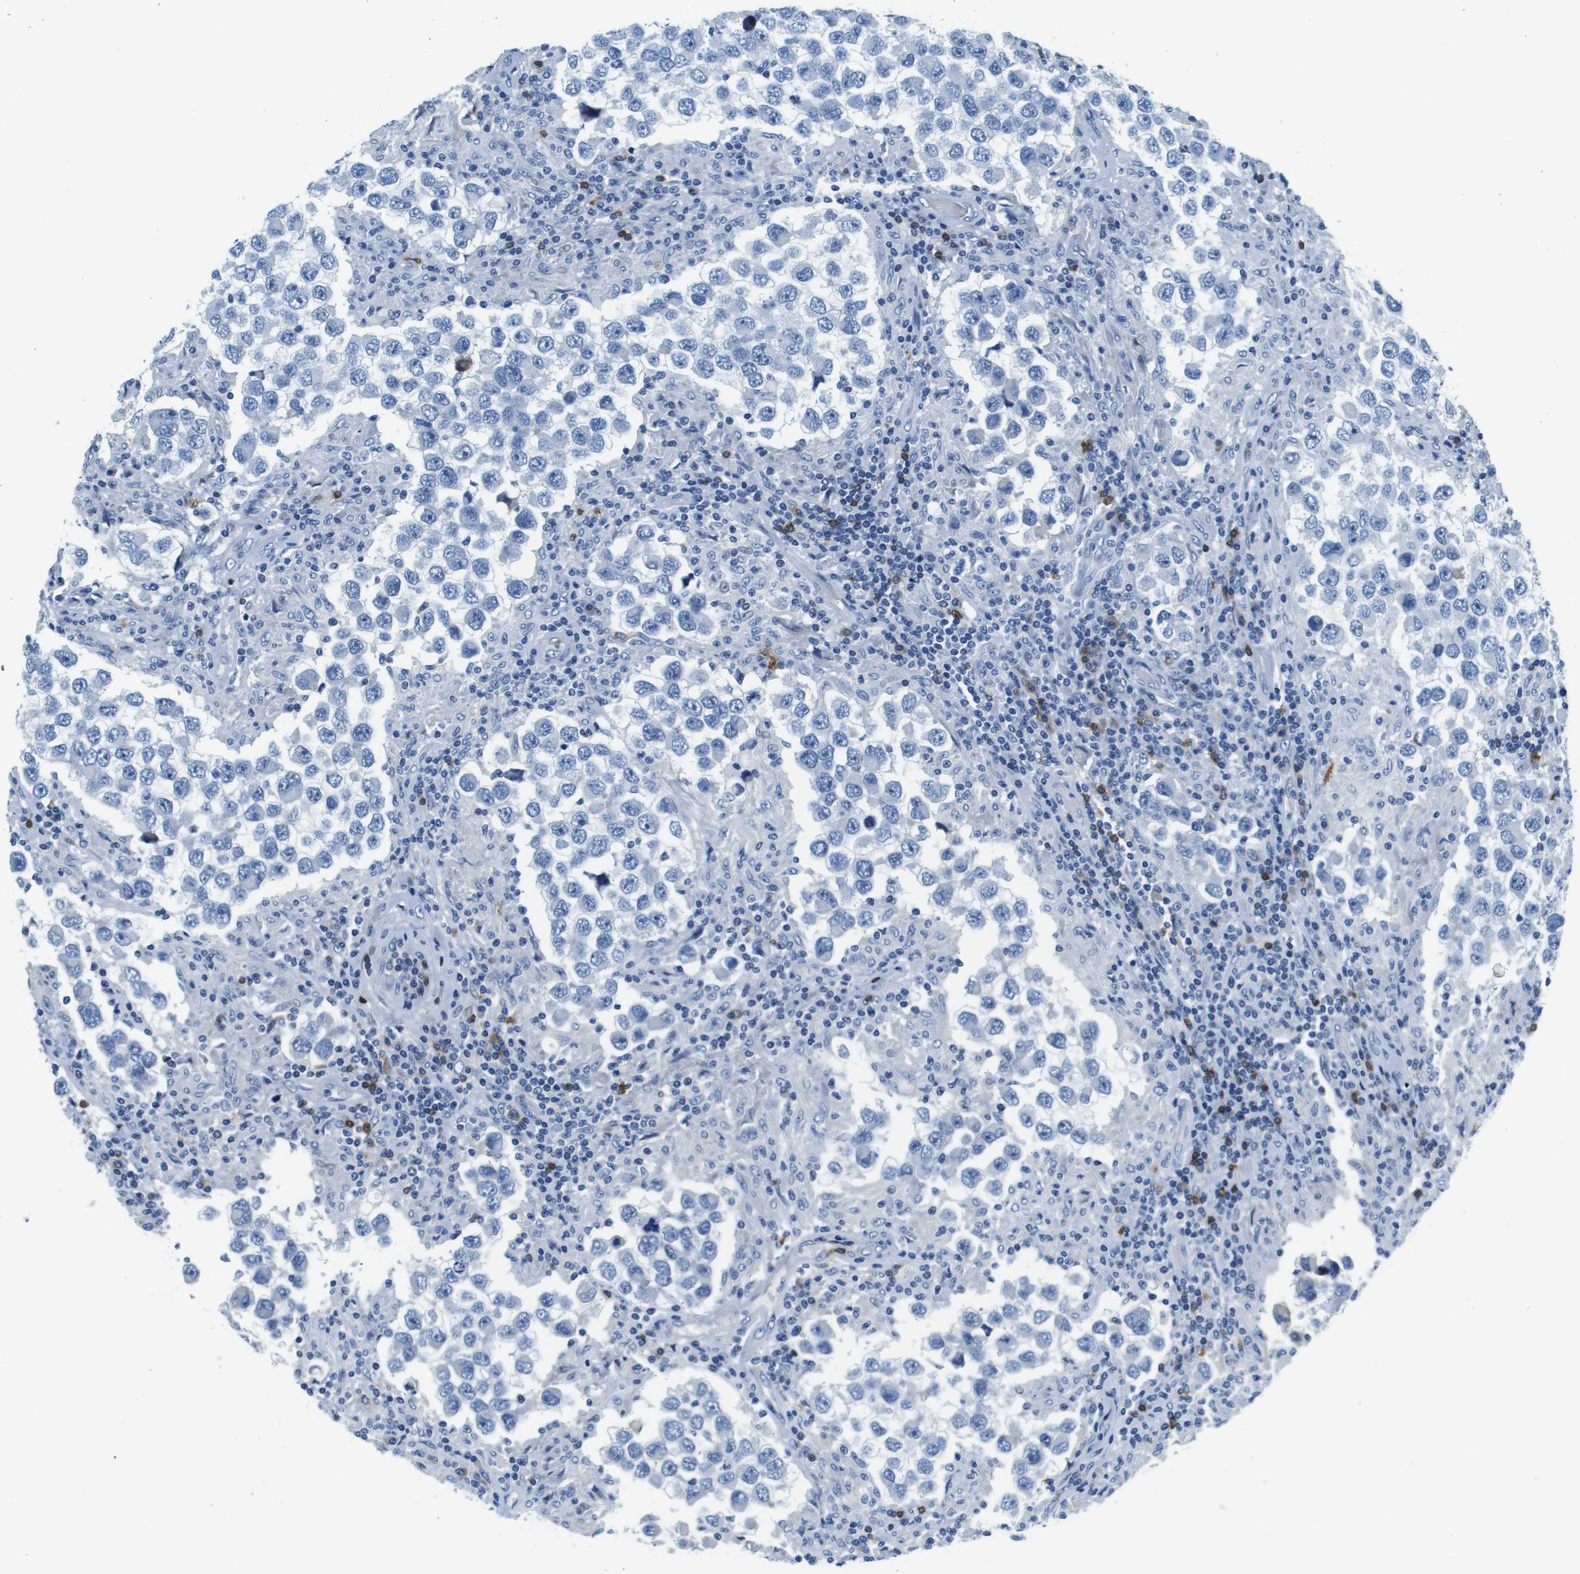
{"staining": {"intensity": "negative", "quantity": "none", "location": "none"}, "tissue": "testis cancer", "cell_type": "Tumor cells", "image_type": "cancer", "snomed": [{"axis": "morphology", "description": "Carcinoma, Embryonal, NOS"}, {"axis": "topography", "description": "Testis"}], "caption": "A high-resolution image shows IHC staining of testis cancer, which exhibits no significant positivity in tumor cells.", "gene": "IGHD", "patient": {"sex": "male", "age": 21}}